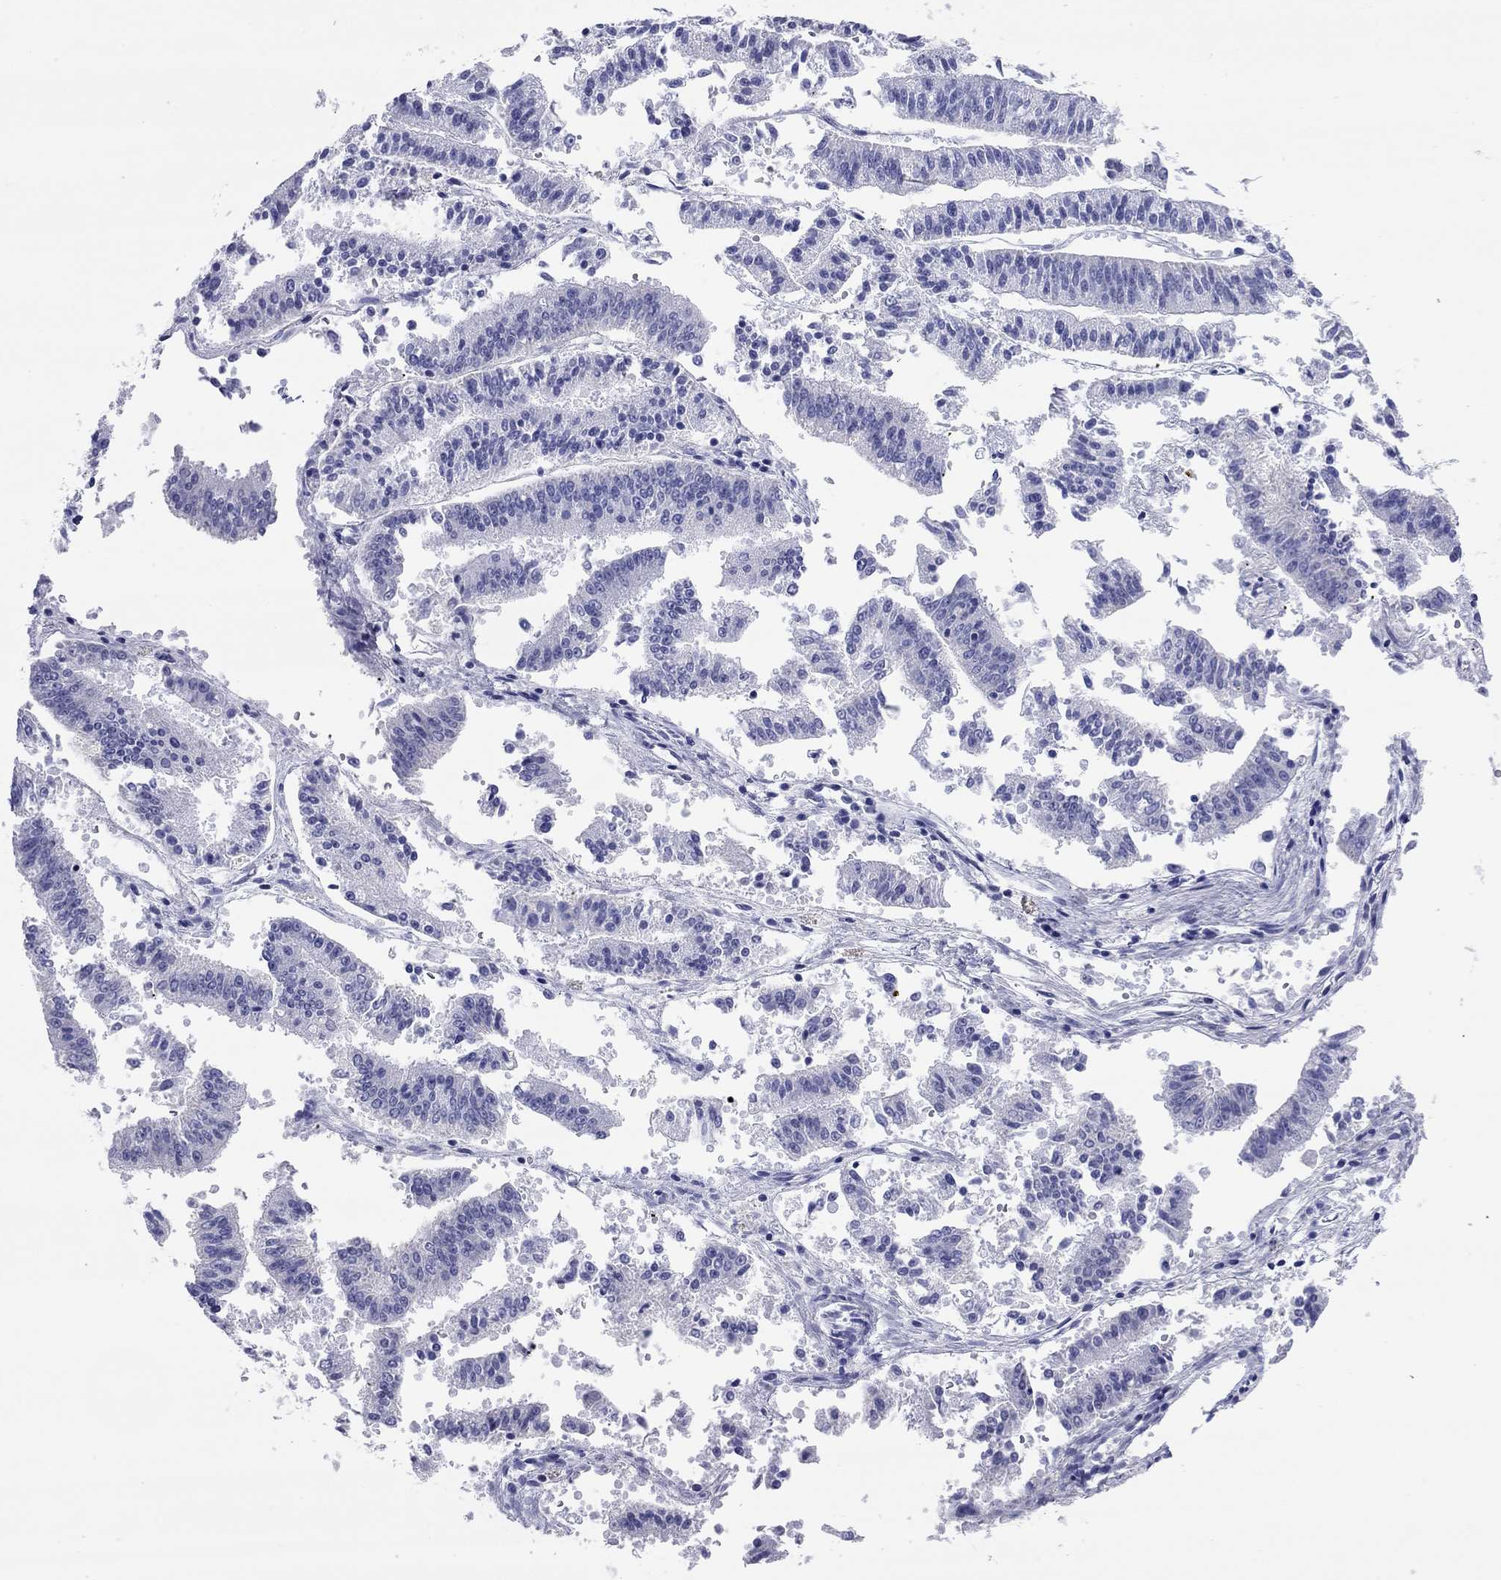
{"staining": {"intensity": "negative", "quantity": "none", "location": "none"}, "tissue": "endometrial cancer", "cell_type": "Tumor cells", "image_type": "cancer", "snomed": [{"axis": "morphology", "description": "Adenocarcinoma, NOS"}, {"axis": "topography", "description": "Endometrium"}], "caption": "The image displays no staining of tumor cells in endometrial cancer. The staining was performed using DAB to visualize the protein expression in brown, while the nuclei were stained in blue with hematoxylin (Magnification: 20x).", "gene": "CMYA5", "patient": {"sex": "female", "age": 66}}